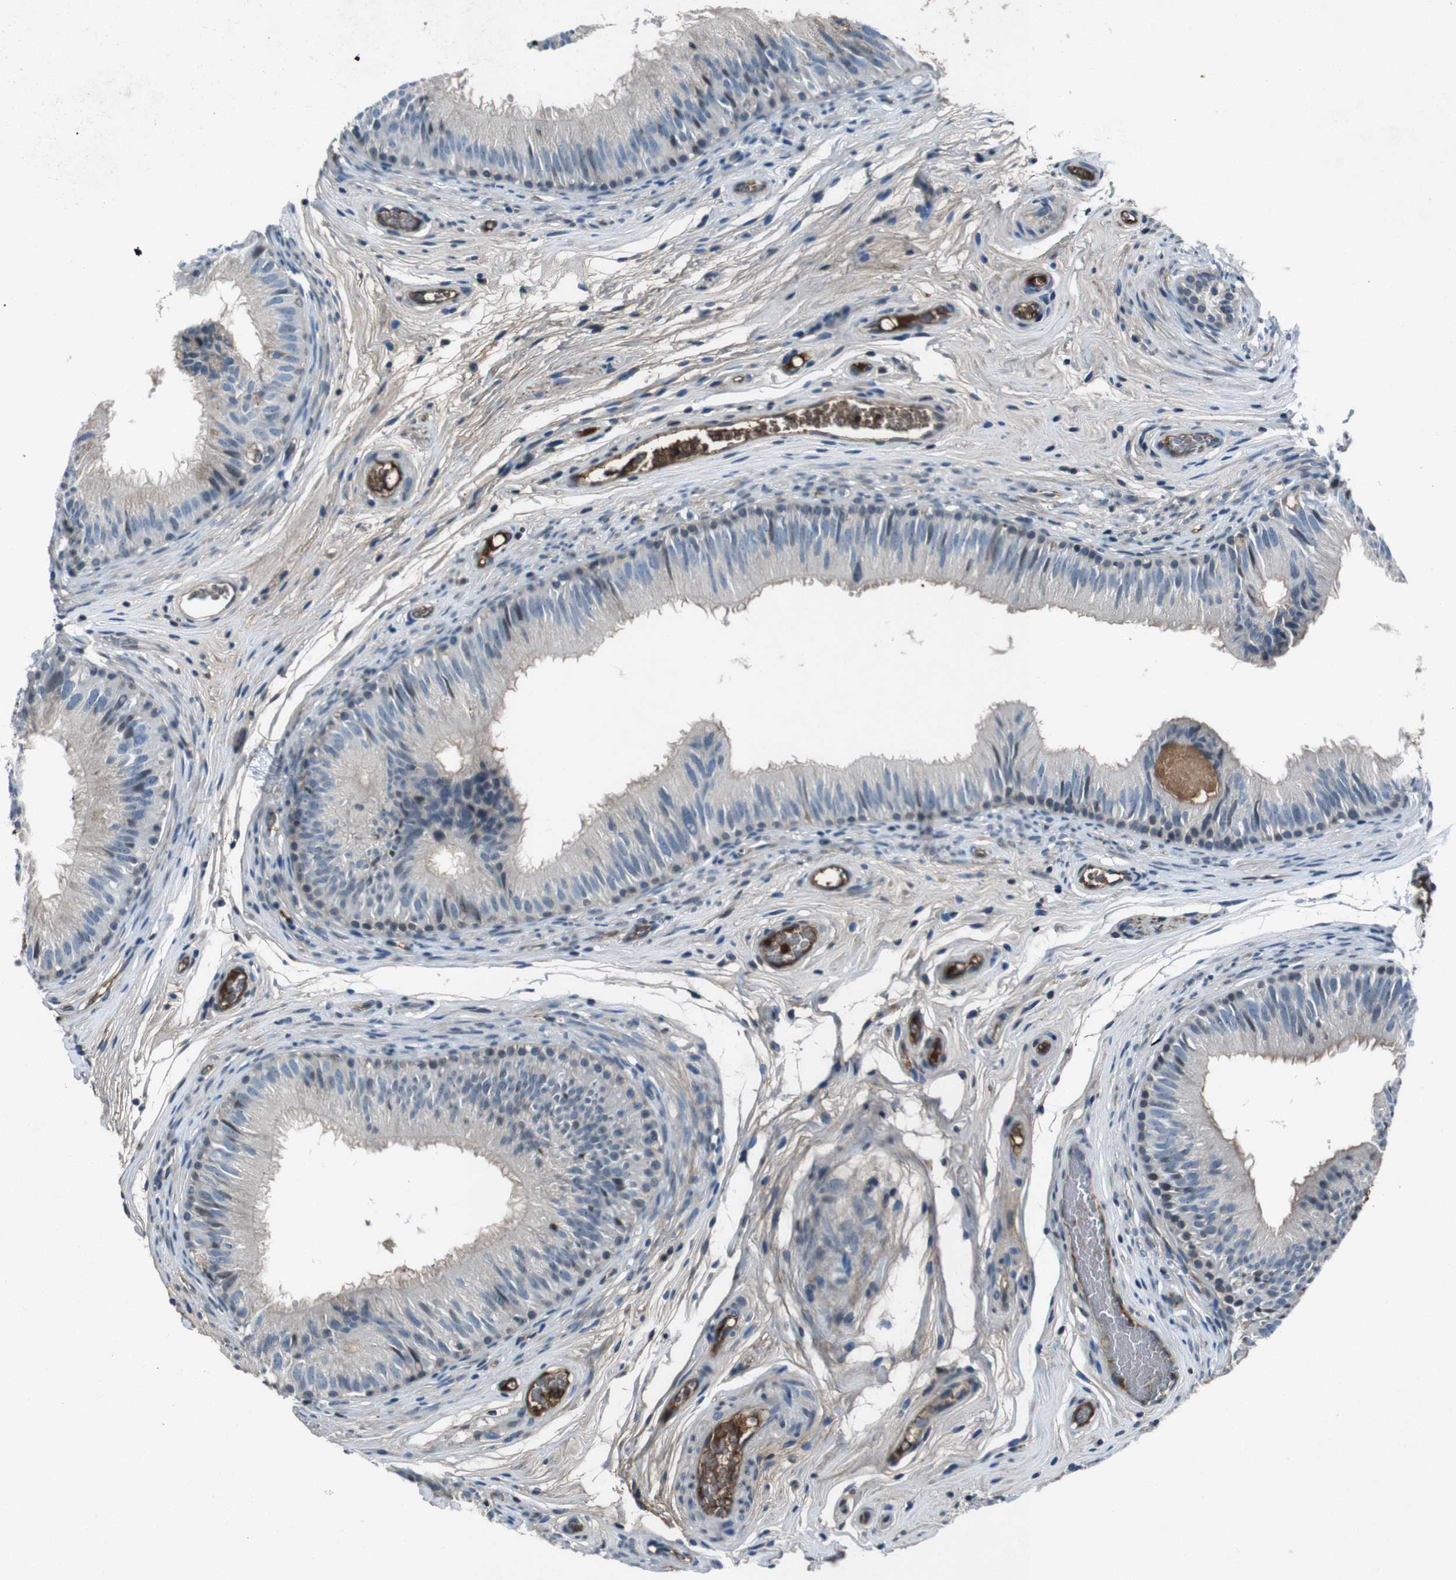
{"staining": {"intensity": "weak", "quantity": "25%-75%", "location": "cytoplasmic/membranous"}, "tissue": "epididymis", "cell_type": "Glandular cells", "image_type": "normal", "snomed": [{"axis": "morphology", "description": "Normal tissue, NOS"}, {"axis": "topography", "description": "Epididymis"}], "caption": "Human epididymis stained for a protein (brown) displays weak cytoplasmic/membranous positive staining in approximately 25%-75% of glandular cells.", "gene": "UGT1A6", "patient": {"sex": "male", "age": 36}}